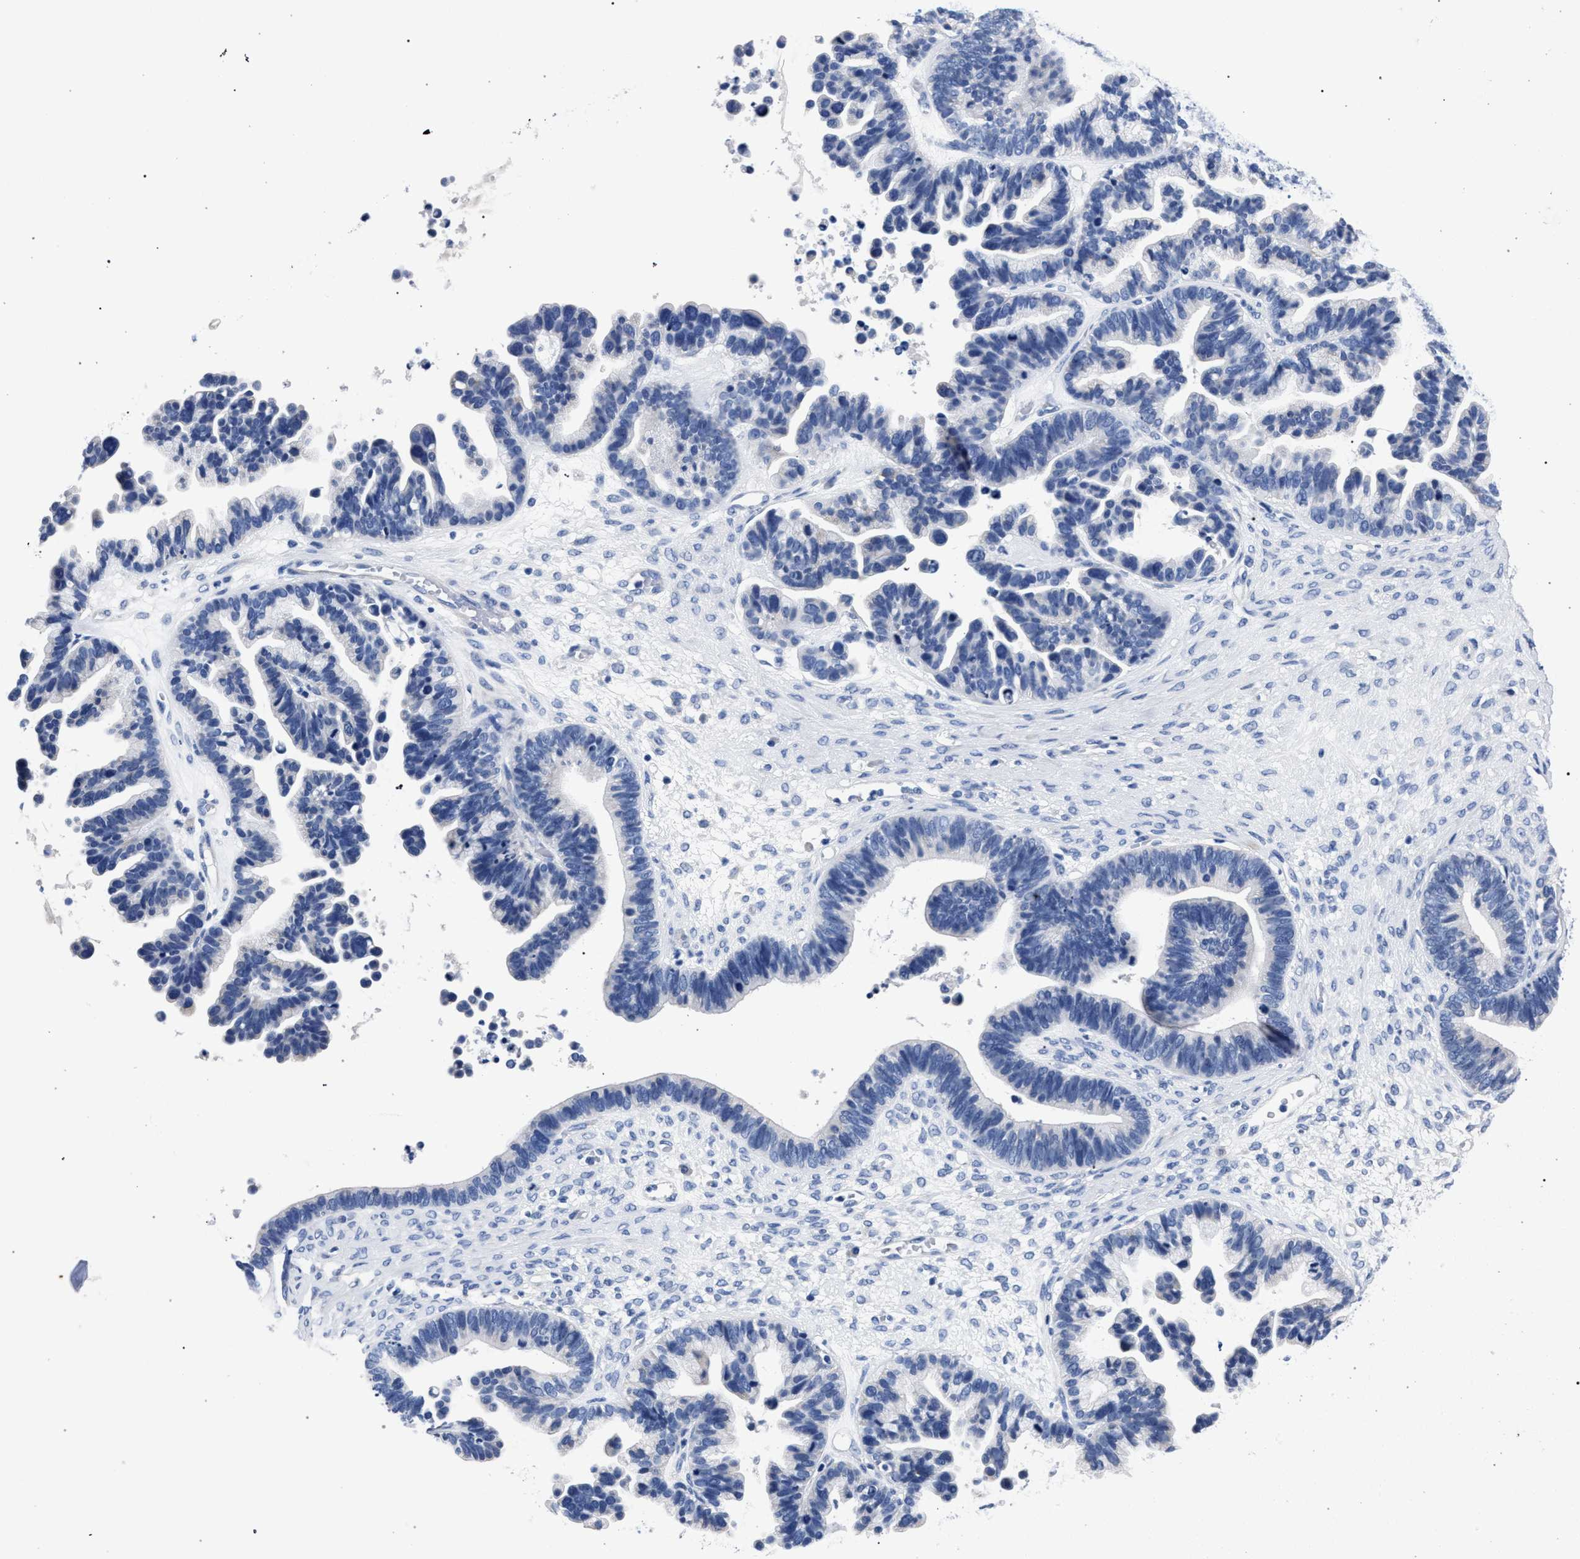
{"staining": {"intensity": "negative", "quantity": "none", "location": "none"}, "tissue": "ovarian cancer", "cell_type": "Tumor cells", "image_type": "cancer", "snomed": [{"axis": "morphology", "description": "Cystadenocarcinoma, serous, NOS"}, {"axis": "topography", "description": "Ovary"}], "caption": "Immunohistochemical staining of human ovarian cancer (serous cystadenocarcinoma) exhibits no significant staining in tumor cells.", "gene": "AKAP4", "patient": {"sex": "female", "age": 56}}